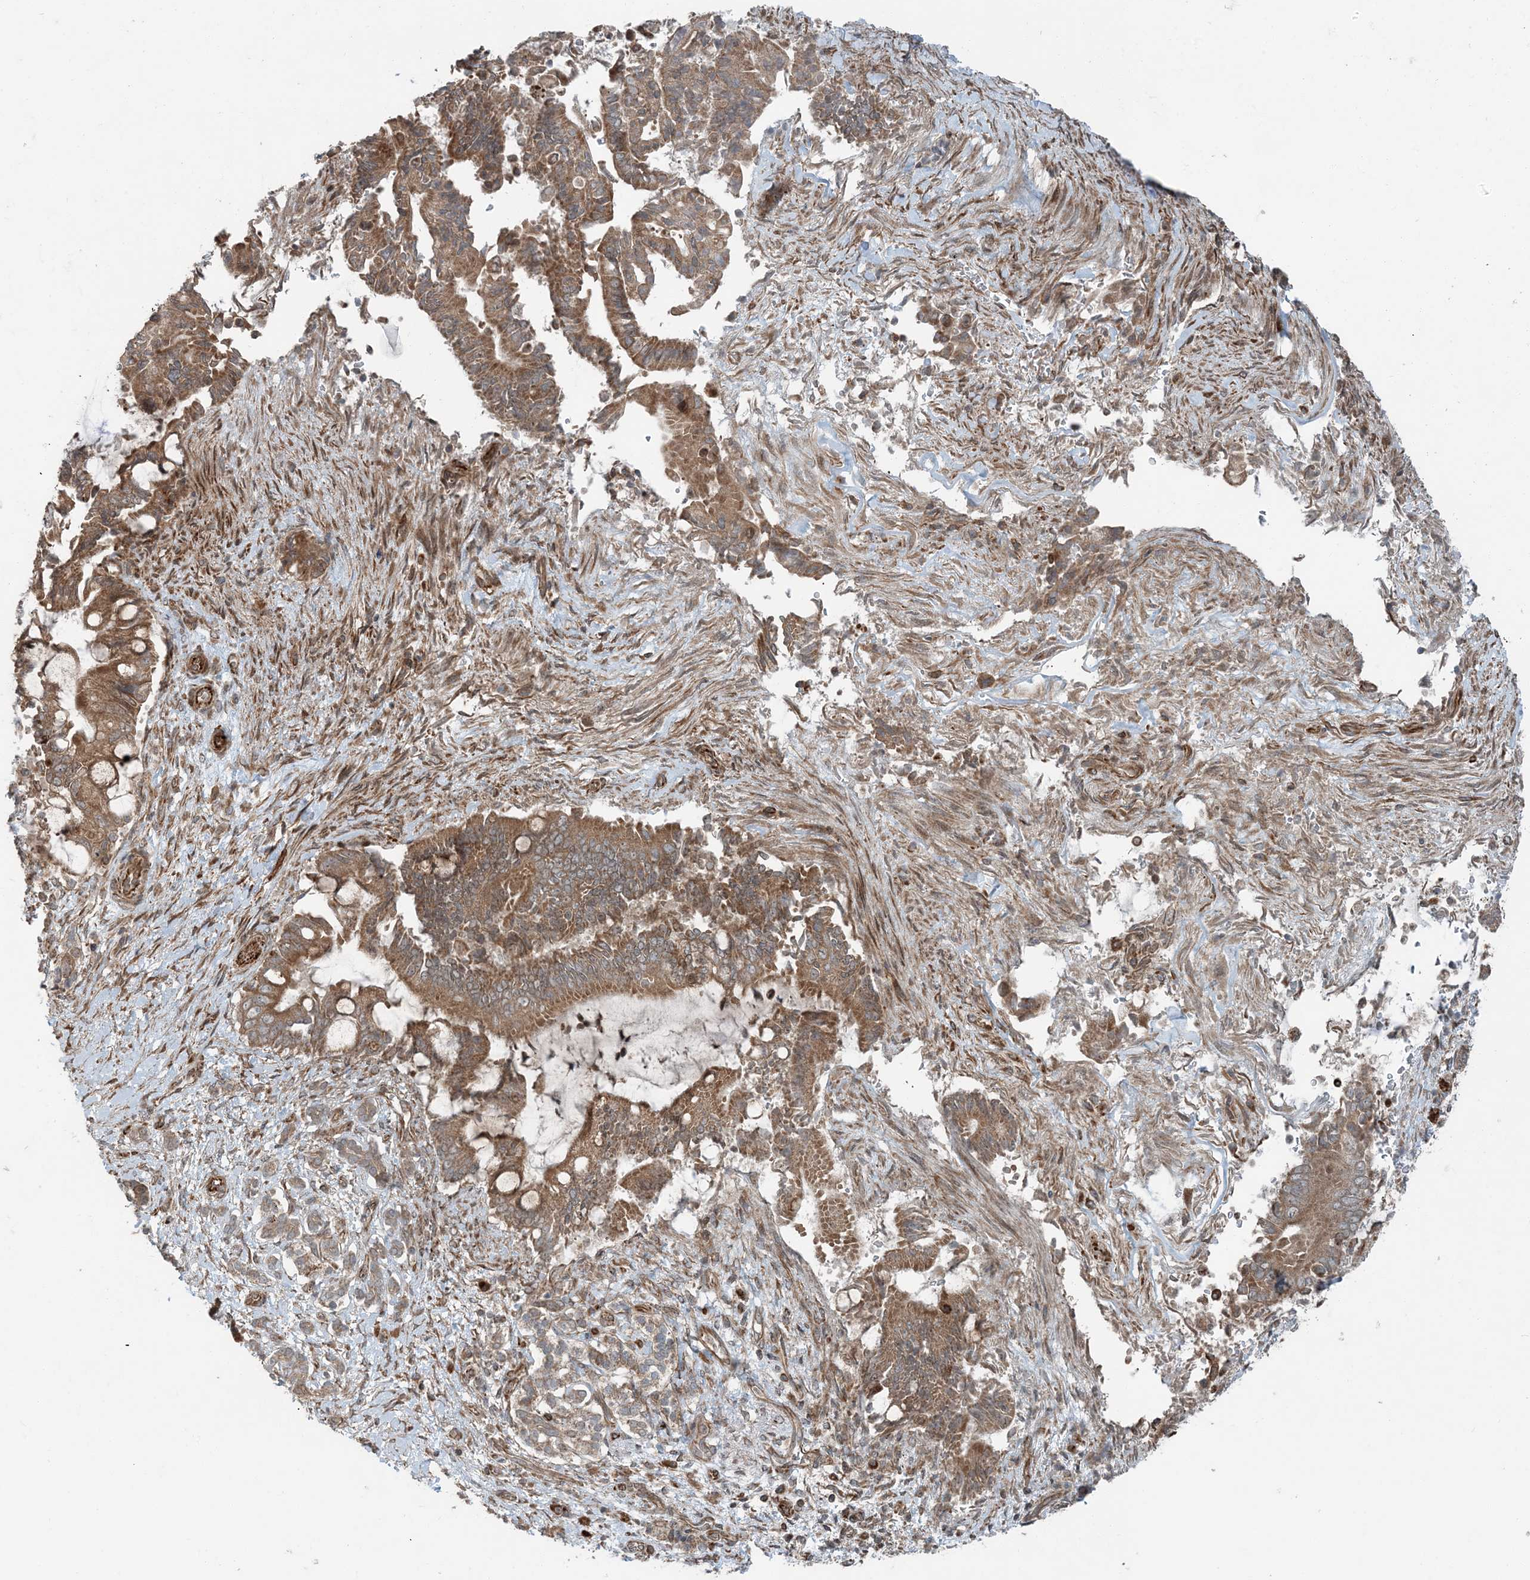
{"staining": {"intensity": "moderate", "quantity": ">75%", "location": "cytoplasmic/membranous"}, "tissue": "pancreatic cancer", "cell_type": "Tumor cells", "image_type": "cancer", "snomed": [{"axis": "morphology", "description": "Adenocarcinoma, NOS"}, {"axis": "topography", "description": "Pancreas"}], "caption": "Protein staining displays moderate cytoplasmic/membranous expression in approximately >75% of tumor cells in pancreatic adenocarcinoma.", "gene": "EDEM2", "patient": {"sex": "male", "age": 68}}